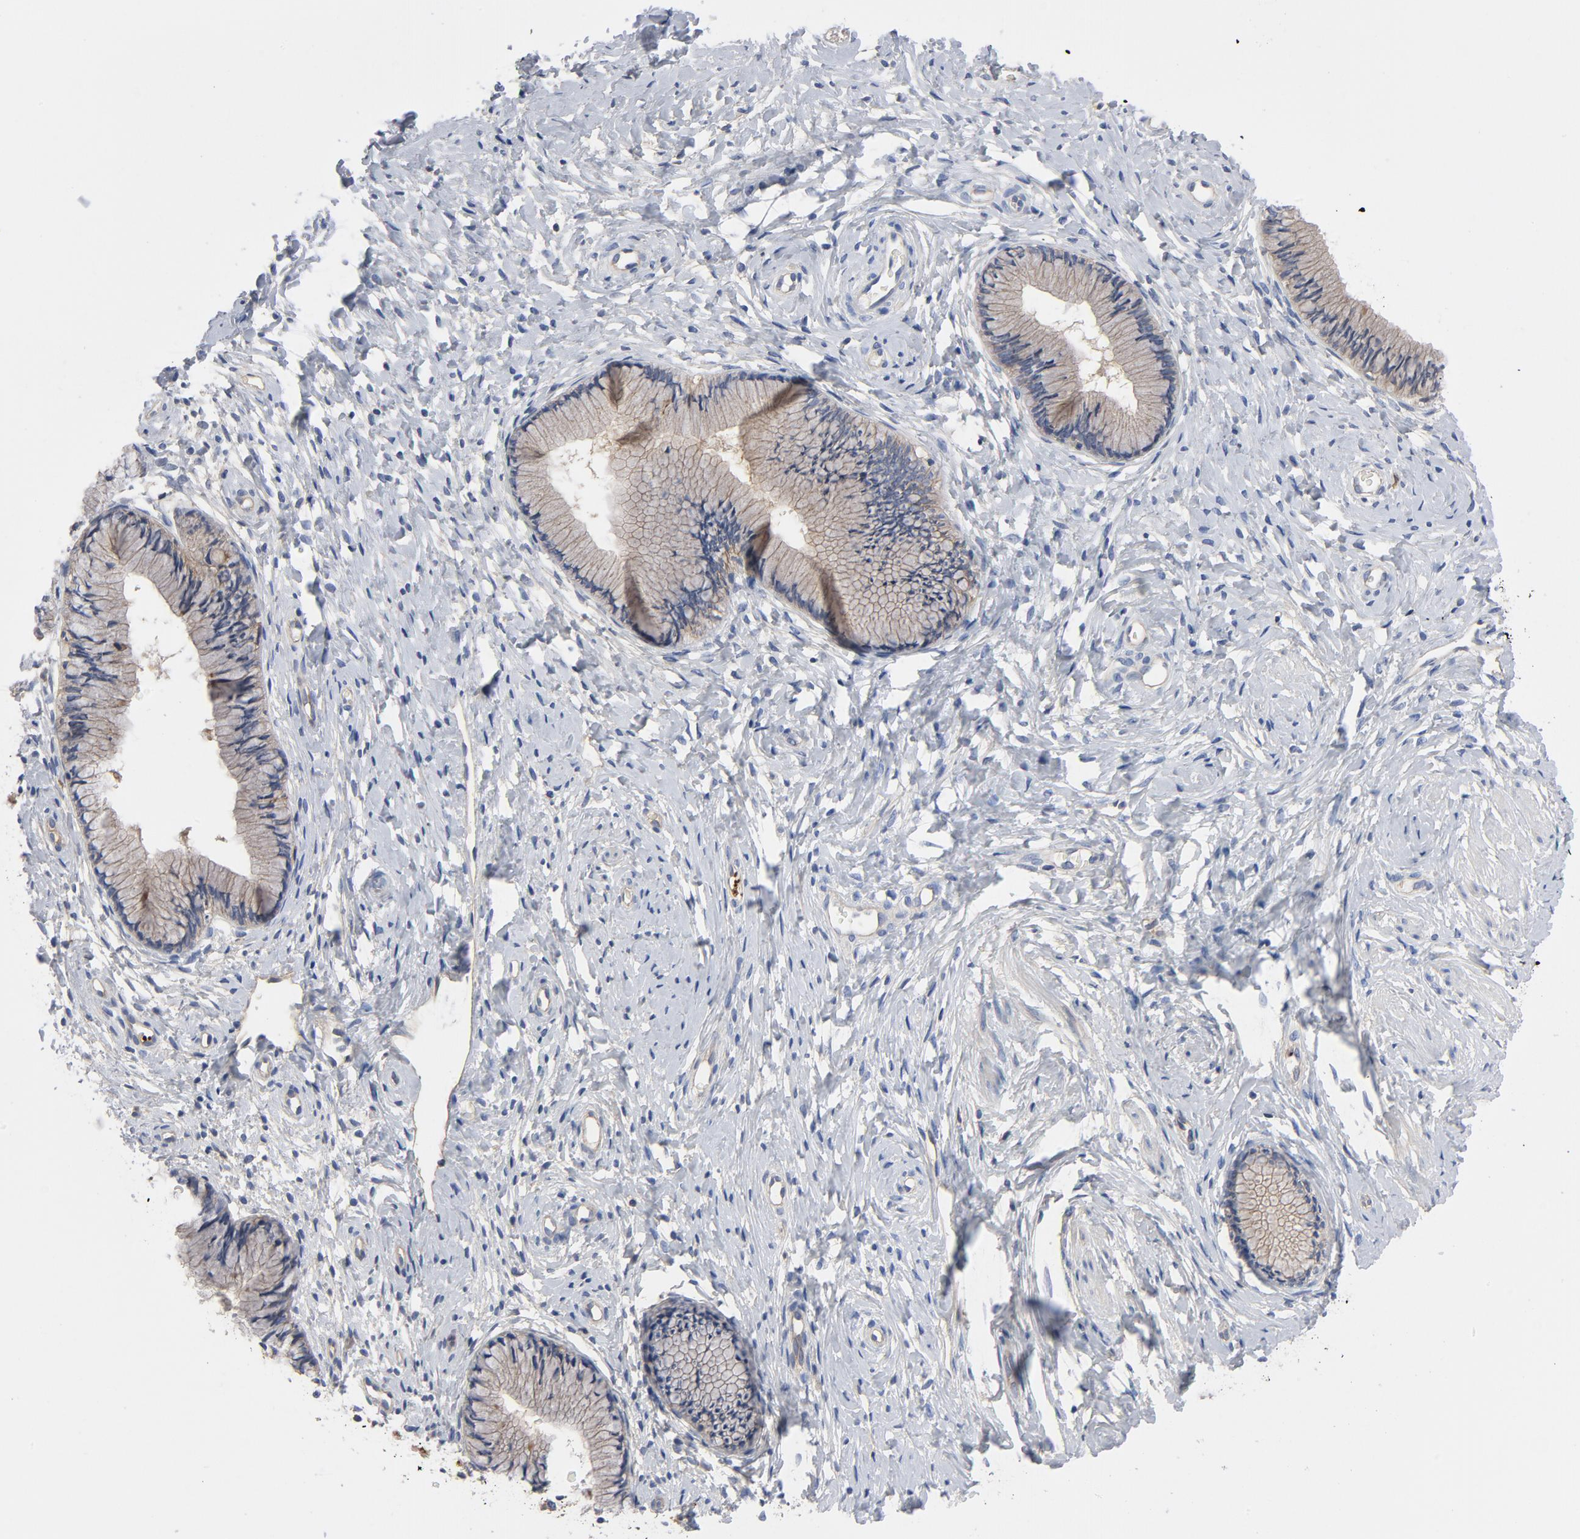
{"staining": {"intensity": "weak", "quantity": "25%-75%", "location": "cytoplasmic/membranous"}, "tissue": "cervix", "cell_type": "Glandular cells", "image_type": "normal", "snomed": [{"axis": "morphology", "description": "Normal tissue, NOS"}, {"axis": "topography", "description": "Cervix"}], "caption": "Immunohistochemistry (IHC) of unremarkable human cervix reveals low levels of weak cytoplasmic/membranous expression in approximately 25%-75% of glandular cells. (brown staining indicates protein expression, while blue staining denotes nuclei).", "gene": "SRC", "patient": {"sex": "female", "age": 46}}